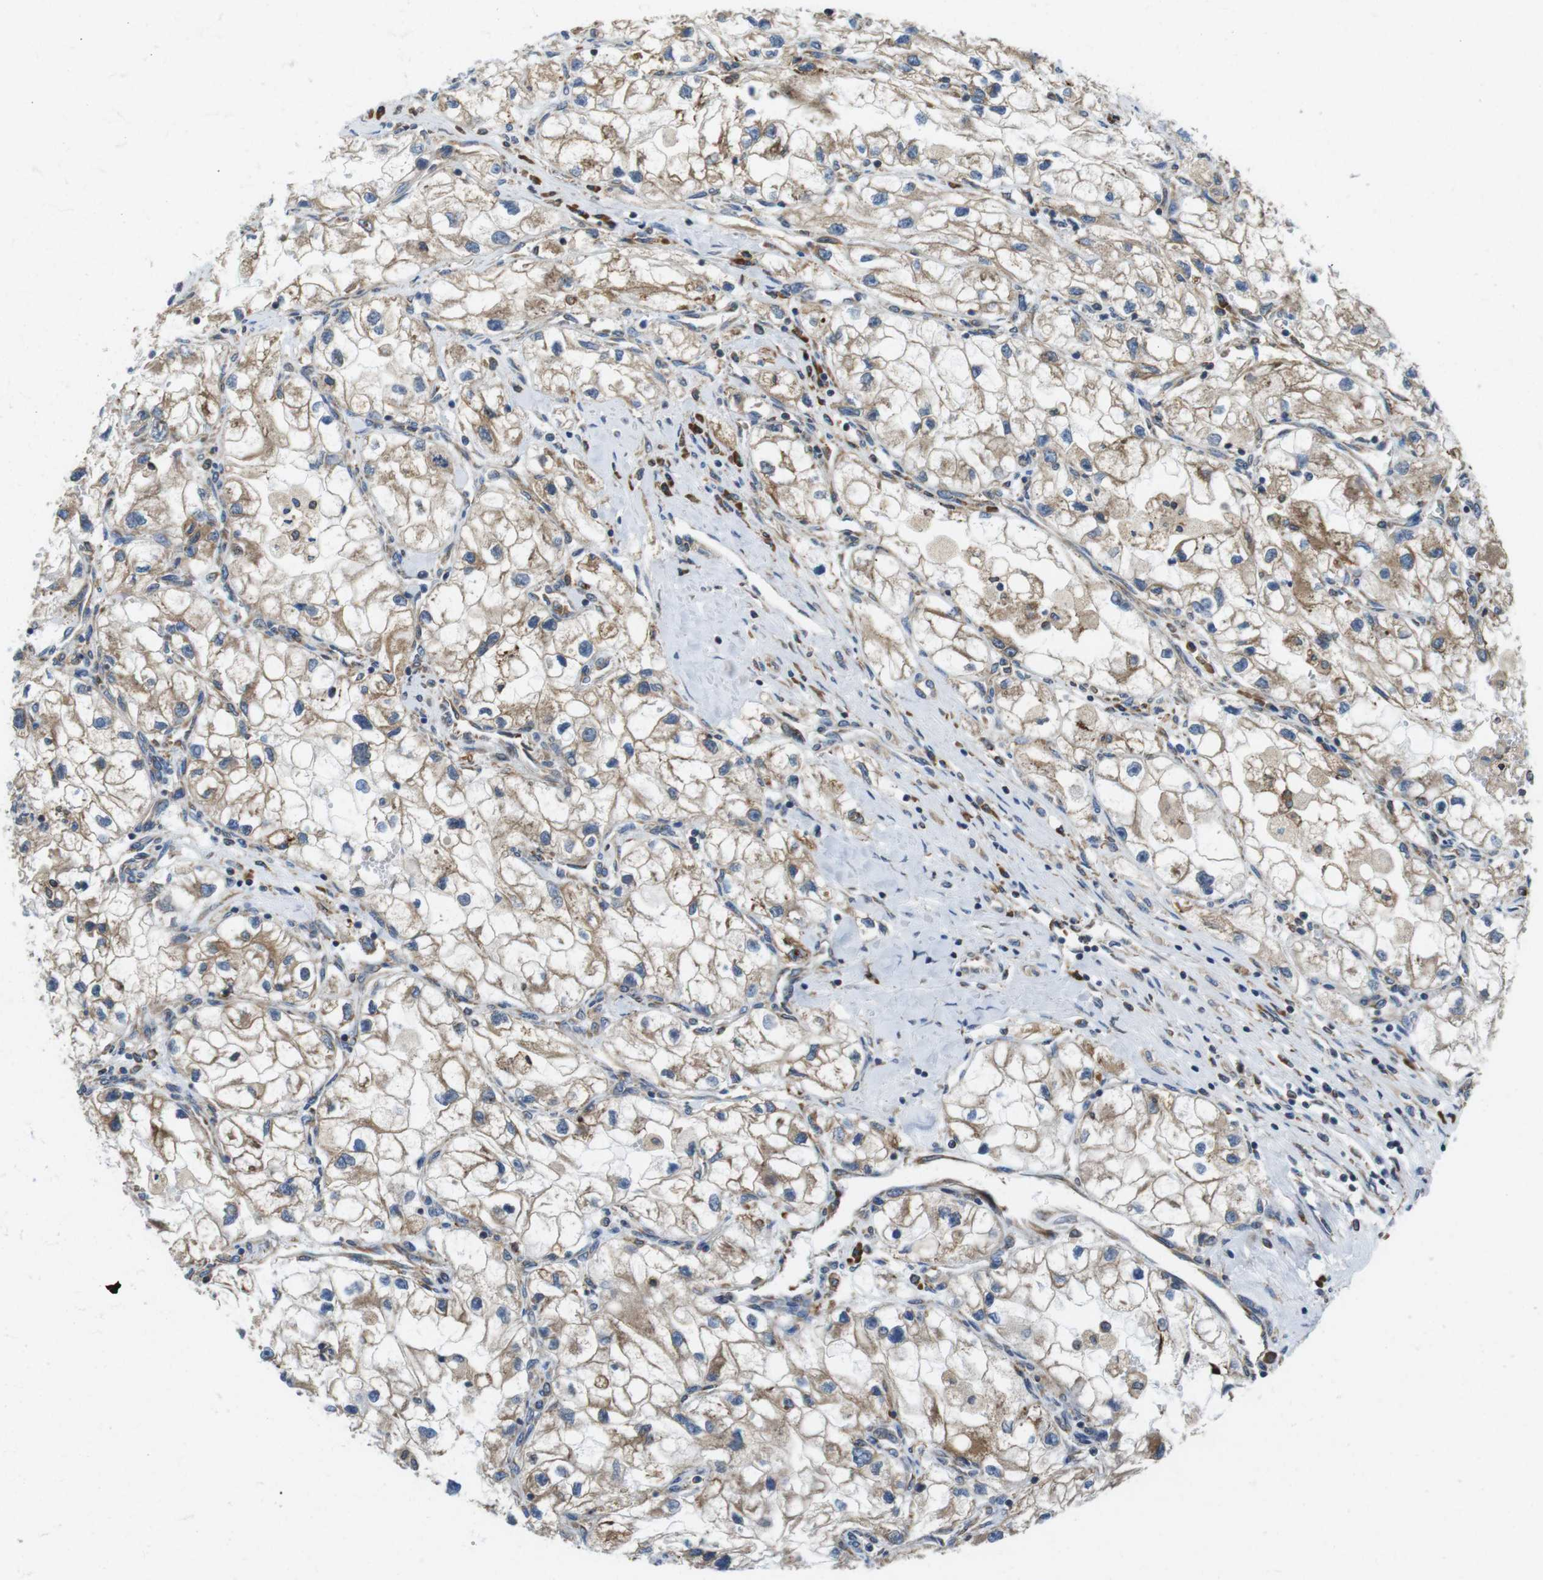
{"staining": {"intensity": "weak", "quantity": ">75%", "location": "cytoplasmic/membranous"}, "tissue": "renal cancer", "cell_type": "Tumor cells", "image_type": "cancer", "snomed": [{"axis": "morphology", "description": "Adenocarcinoma, NOS"}, {"axis": "topography", "description": "Kidney"}], "caption": "Immunohistochemistry of human adenocarcinoma (renal) demonstrates low levels of weak cytoplasmic/membranous positivity in about >75% of tumor cells.", "gene": "UGGT1", "patient": {"sex": "female", "age": 70}}